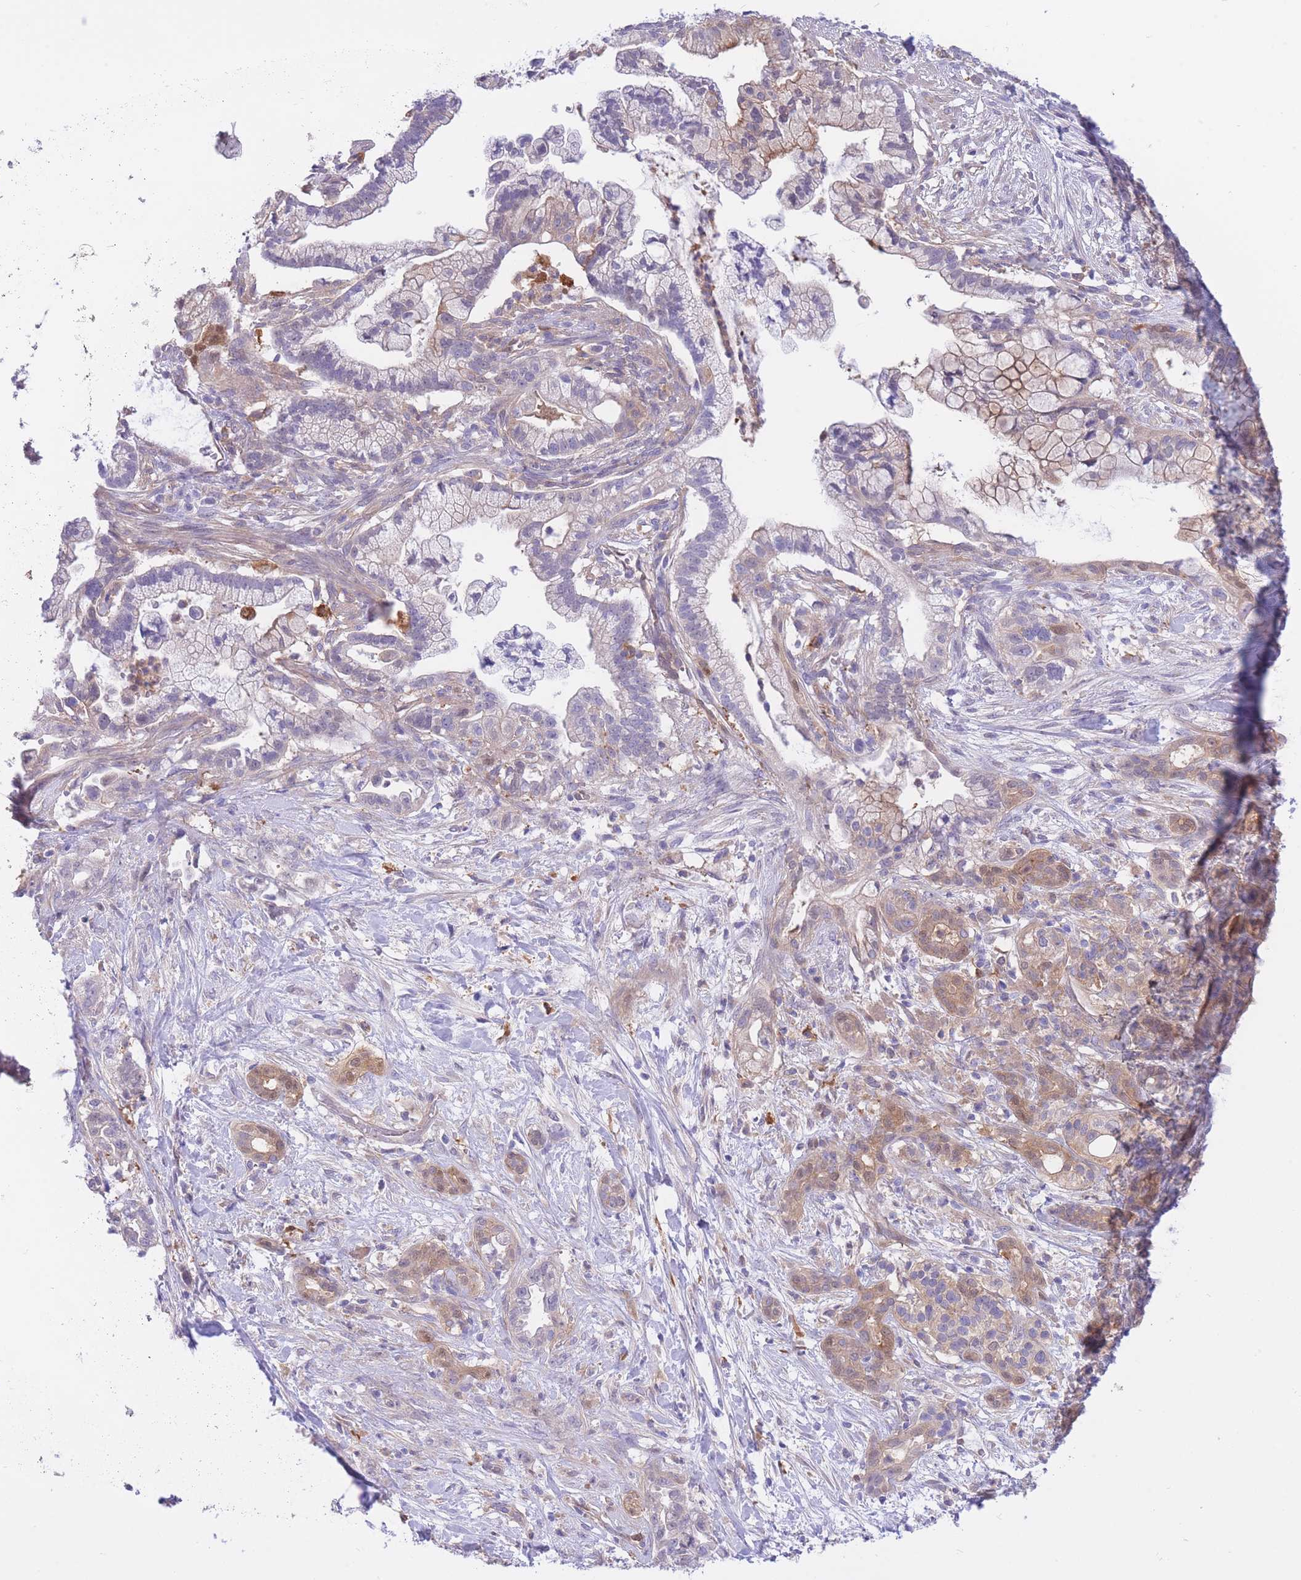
{"staining": {"intensity": "weak", "quantity": "<25%", "location": "cytoplasmic/membranous"}, "tissue": "pancreatic cancer", "cell_type": "Tumor cells", "image_type": "cancer", "snomed": [{"axis": "morphology", "description": "Adenocarcinoma, NOS"}, {"axis": "topography", "description": "Pancreas"}], "caption": "Histopathology image shows no protein staining in tumor cells of pancreatic cancer tissue. (DAB IHC with hematoxylin counter stain).", "gene": "NAMPT", "patient": {"sex": "male", "age": 44}}